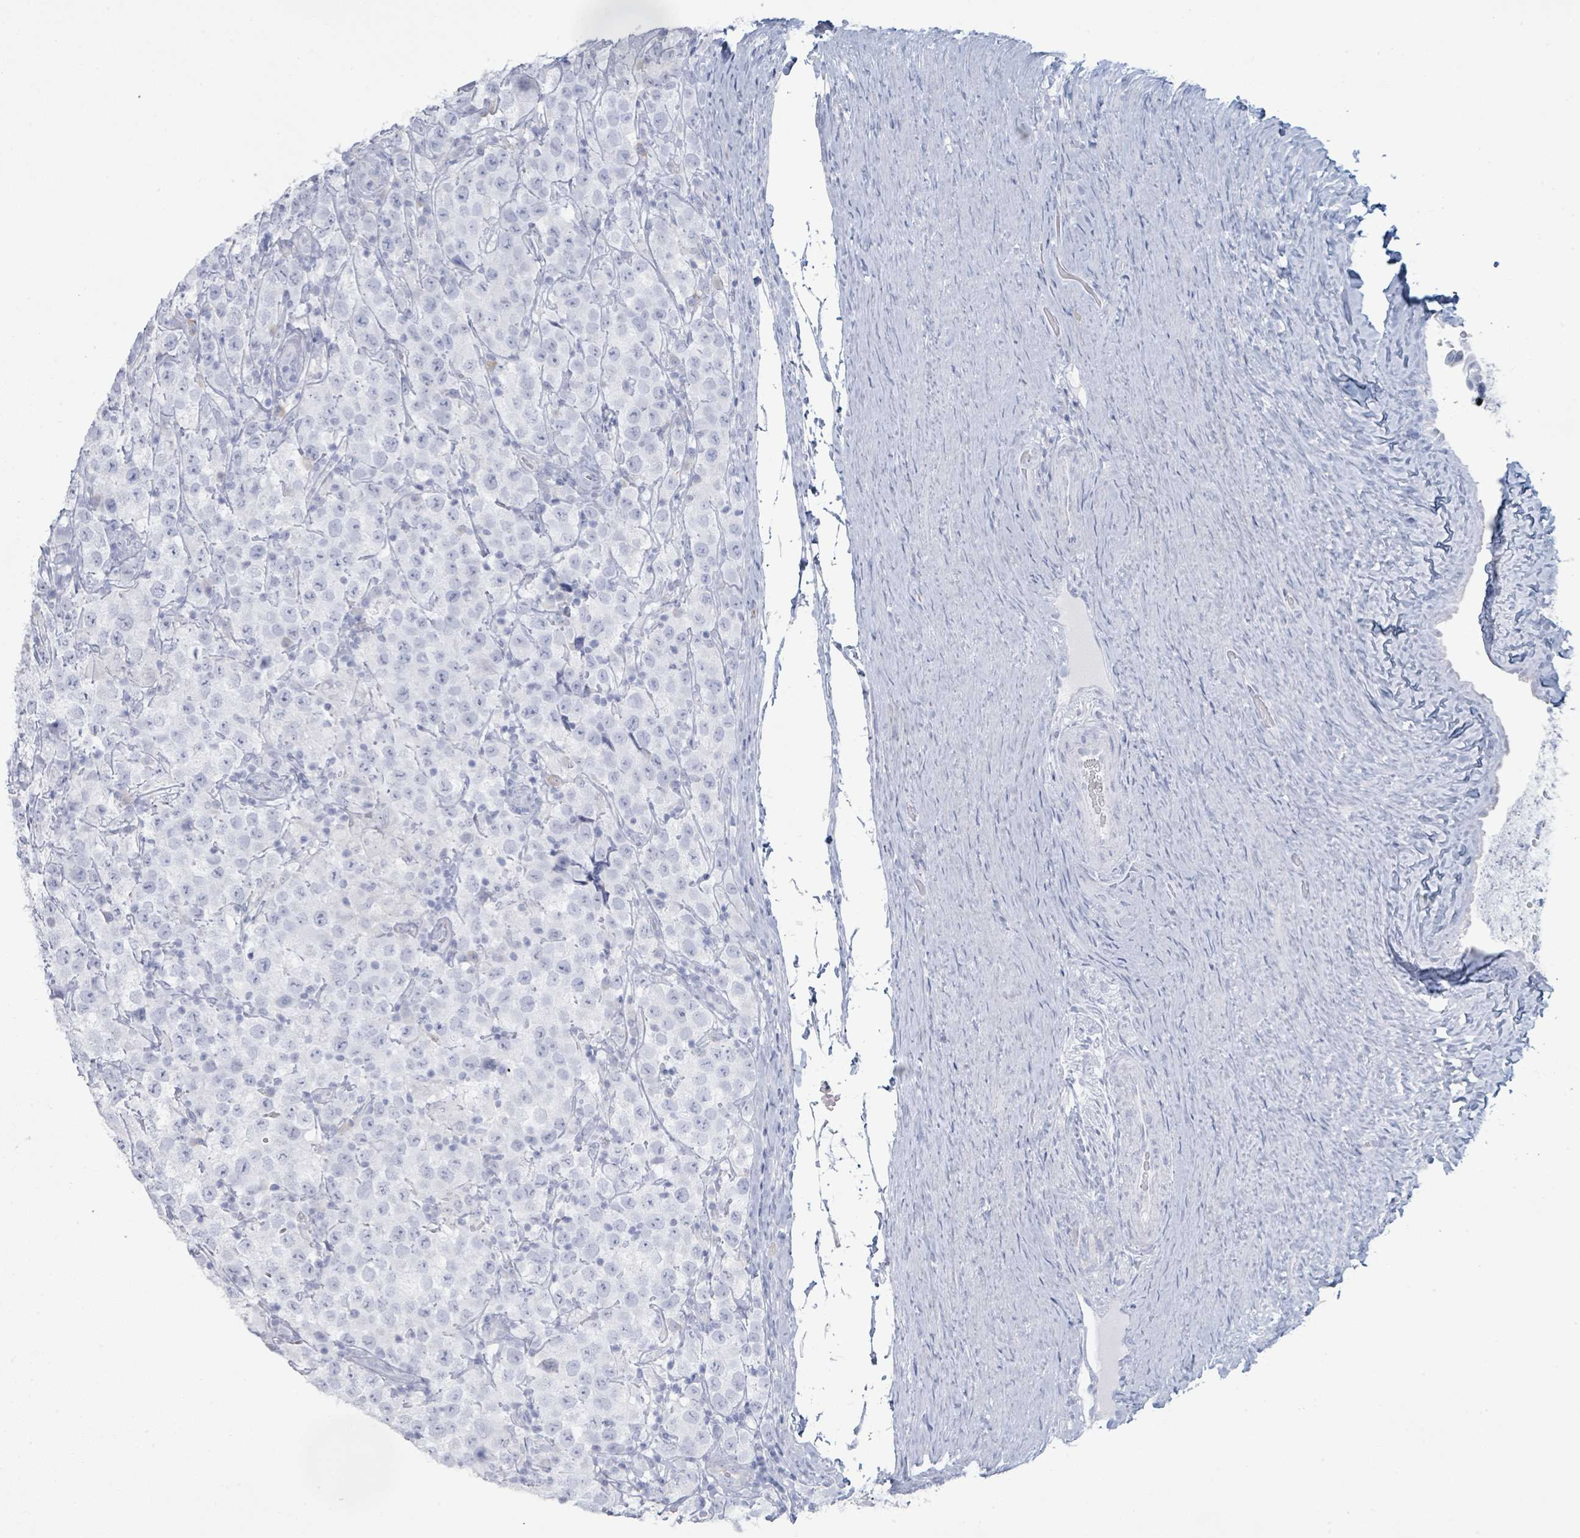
{"staining": {"intensity": "negative", "quantity": "none", "location": "none"}, "tissue": "testis cancer", "cell_type": "Tumor cells", "image_type": "cancer", "snomed": [{"axis": "morphology", "description": "Seminoma, NOS"}, {"axis": "morphology", "description": "Carcinoma, Embryonal, NOS"}, {"axis": "topography", "description": "Testis"}], "caption": "Histopathology image shows no significant protein positivity in tumor cells of testis cancer. (DAB (3,3'-diaminobenzidine) immunohistochemistry visualized using brightfield microscopy, high magnification).", "gene": "PGA3", "patient": {"sex": "male", "age": 41}}